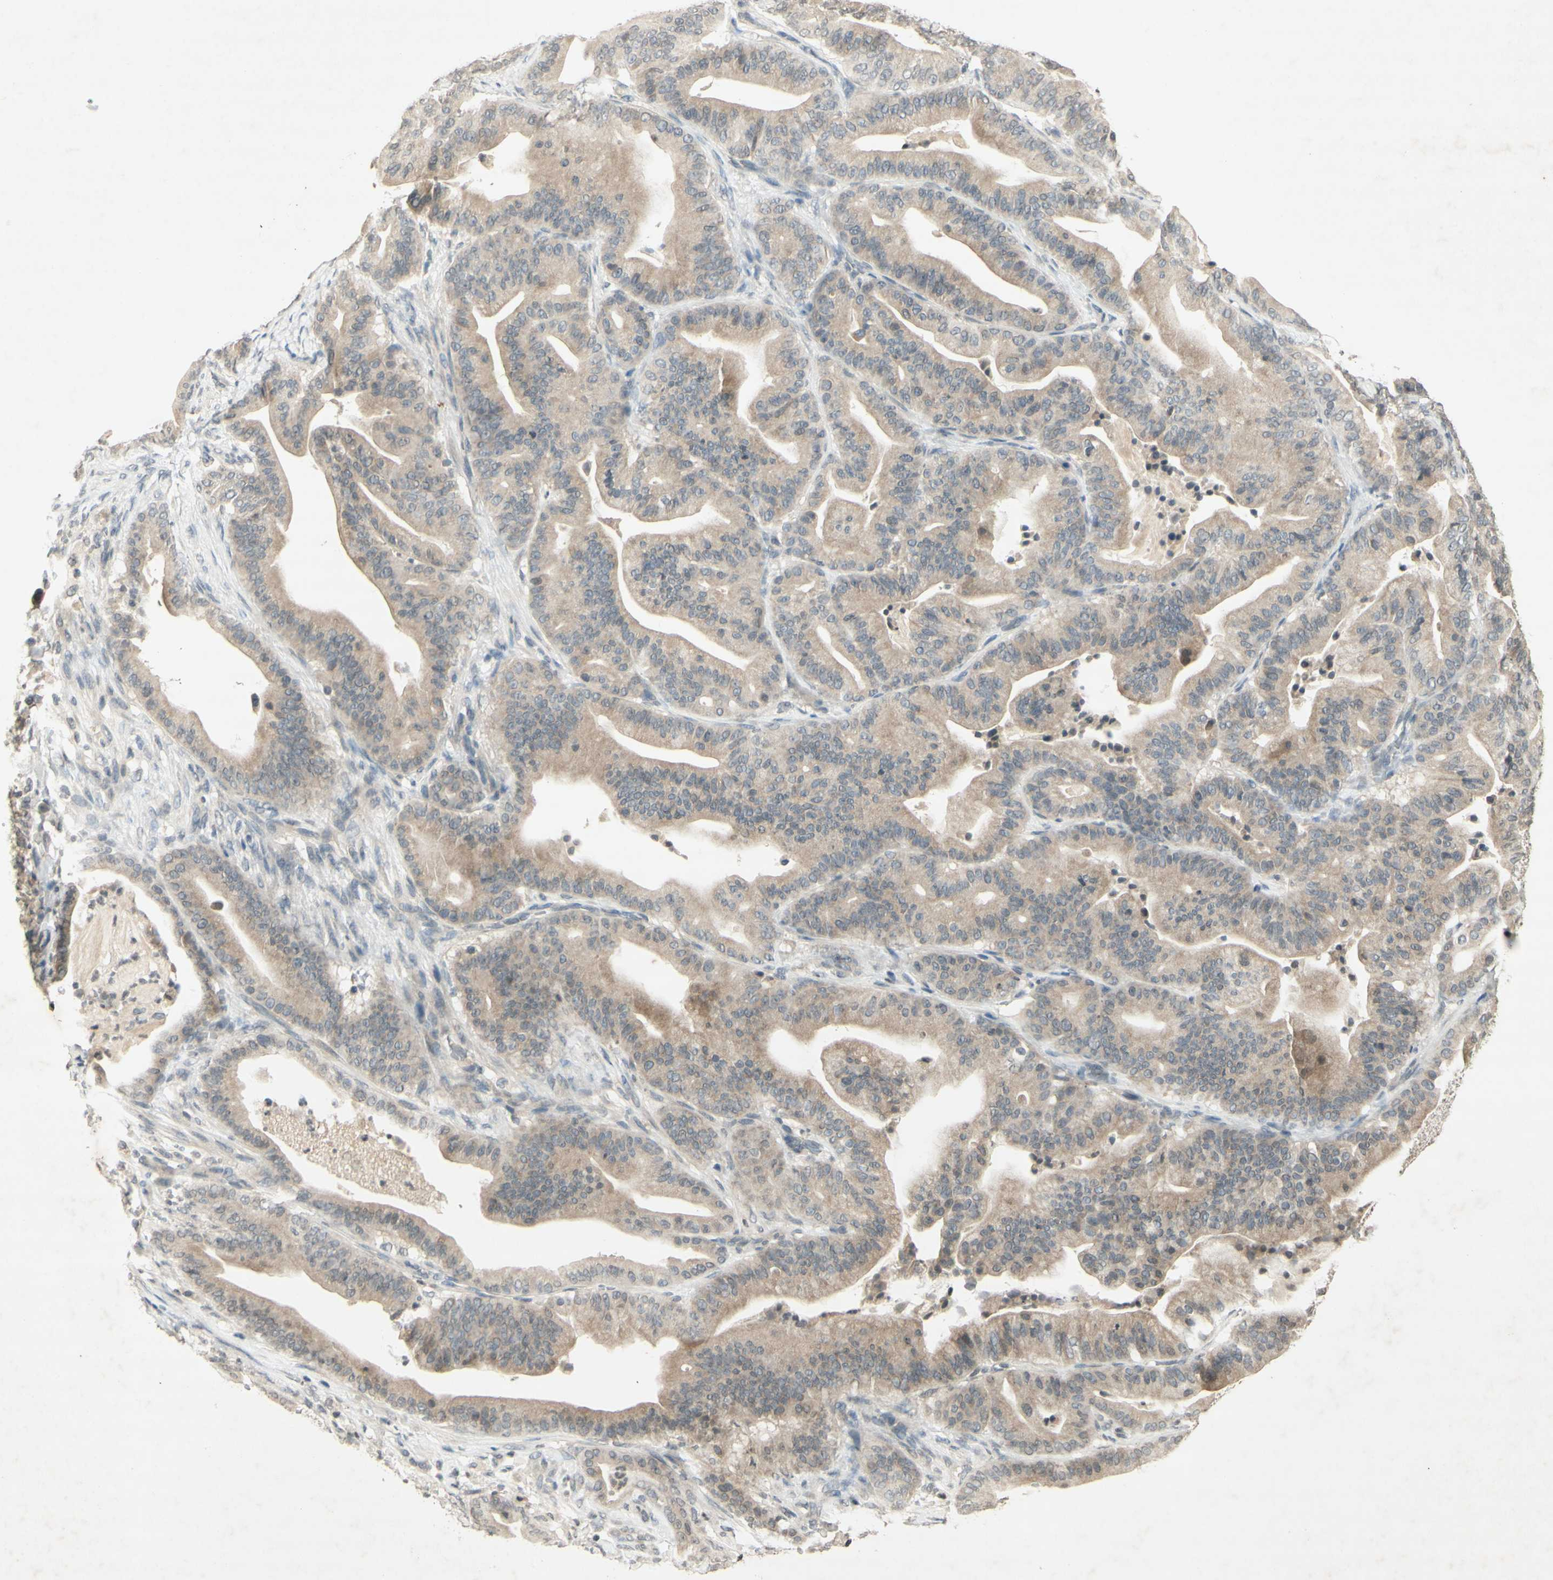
{"staining": {"intensity": "weak", "quantity": ">75%", "location": "cytoplasmic/membranous"}, "tissue": "pancreatic cancer", "cell_type": "Tumor cells", "image_type": "cancer", "snomed": [{"axis": "morphology", "description": "Adenocarcinoma, NOS"}, {"axis": "topography", "description": "Pancreas"}], "caption": "A brown stain shows weak cytoplasmic/membranous positivity of a protein in pancreatic adenocarcinoma tumor cells.", "gene": "GLI1", "patient": {"sex": "male", "age": 63}}